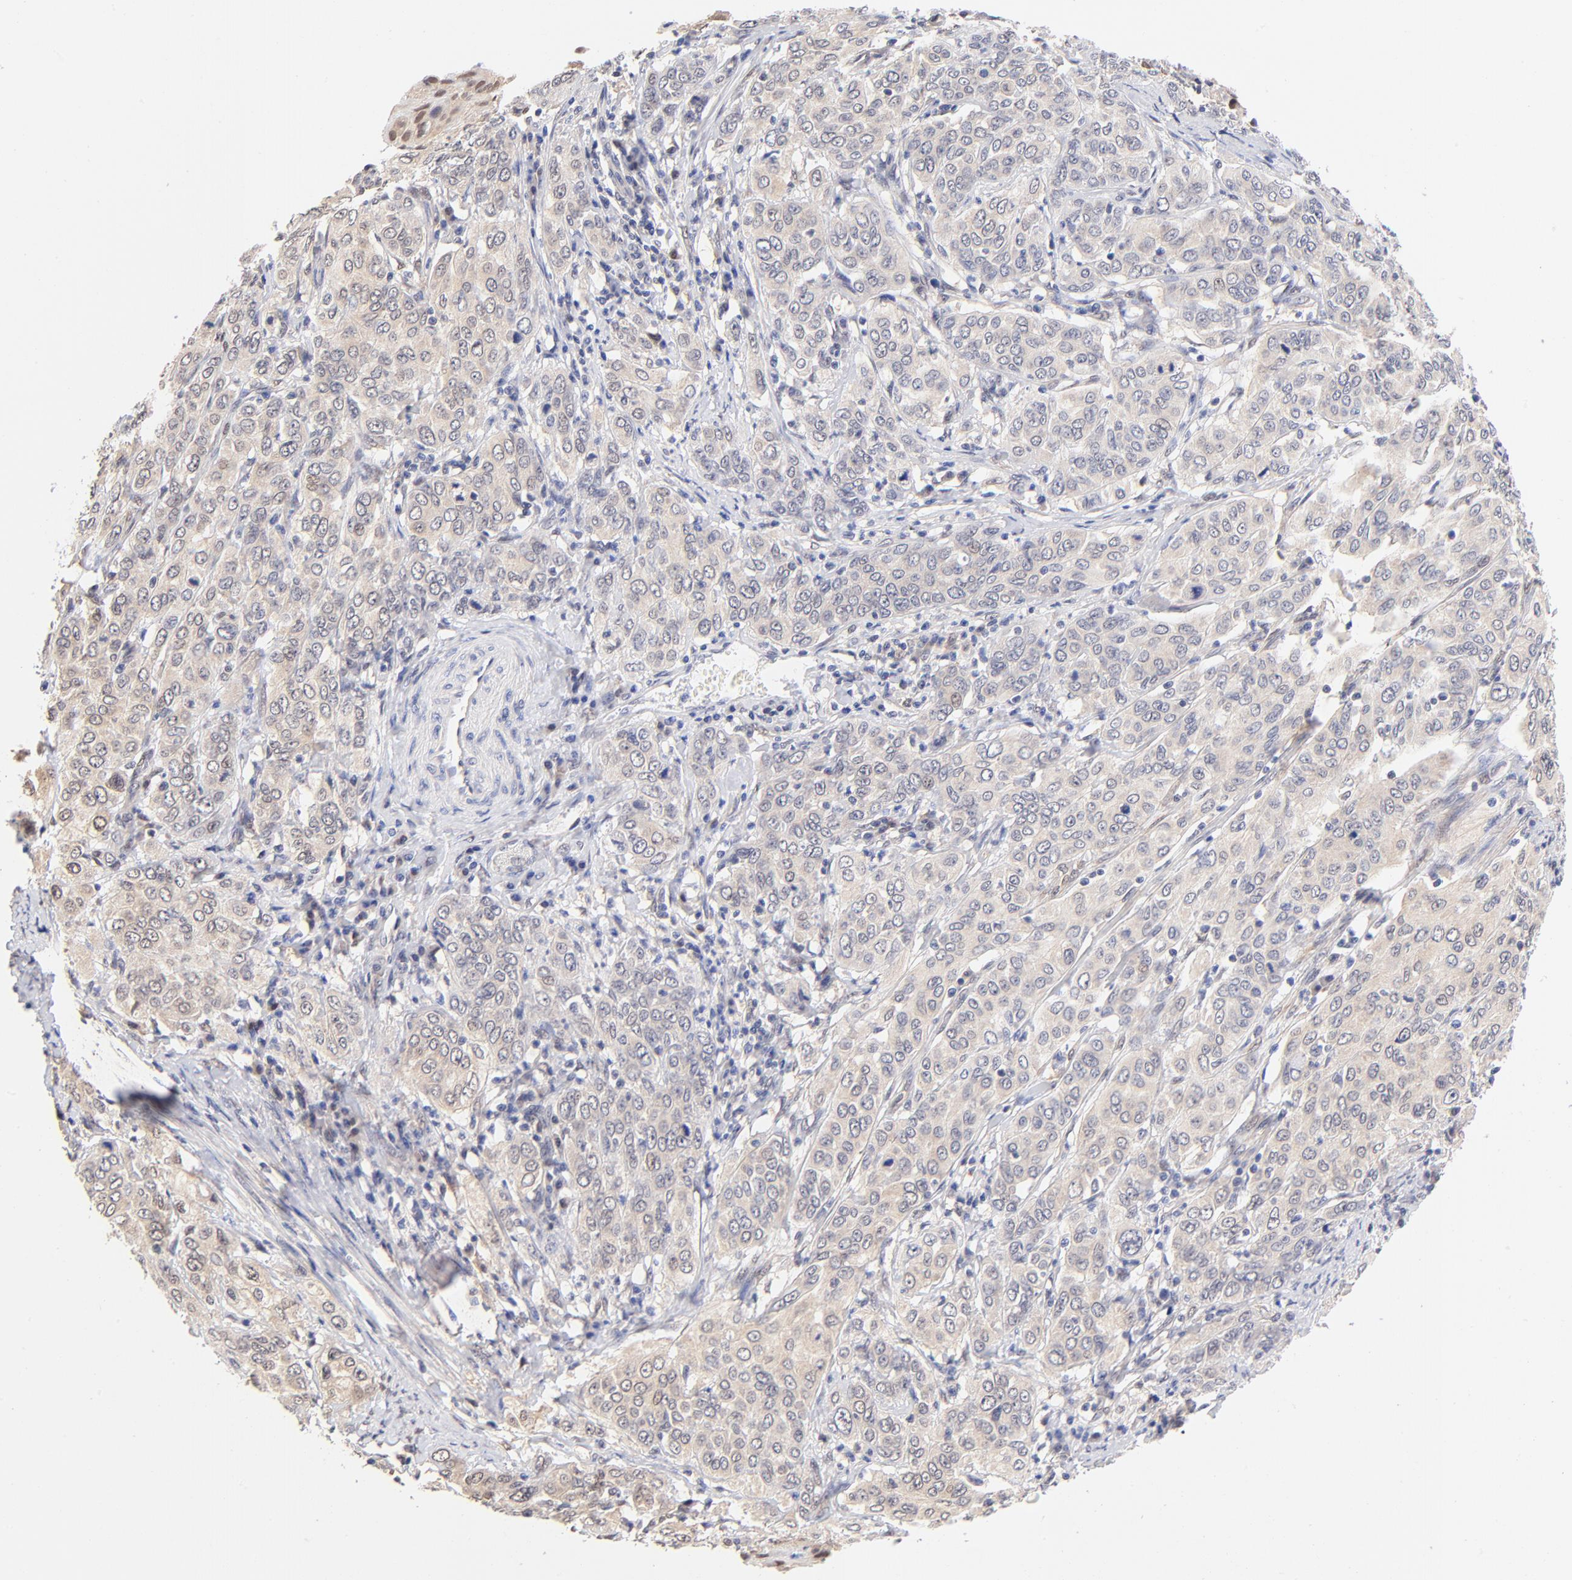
{"staining": {"intensity": "weak", "quantity": ">75%", "location": "cytoplasmic/membranous"}, "tissue": "cervical cancer", "cell_type": "Tumor cells", "image_type": "cancer", "snomed": [{"axis": "morphology", "description": "Squamous cell carcinoma, NOS"}, {"axis": "topography", "description": "Cervix"}], "caption": "The immunohistochemical stain labels weak cytoplasmic/membranous staining in tumor cells of squamous cell carcinoma (cervical) tissue.", "gene": "TXNL1", "patient": {"sex": "female", "age": 38}}